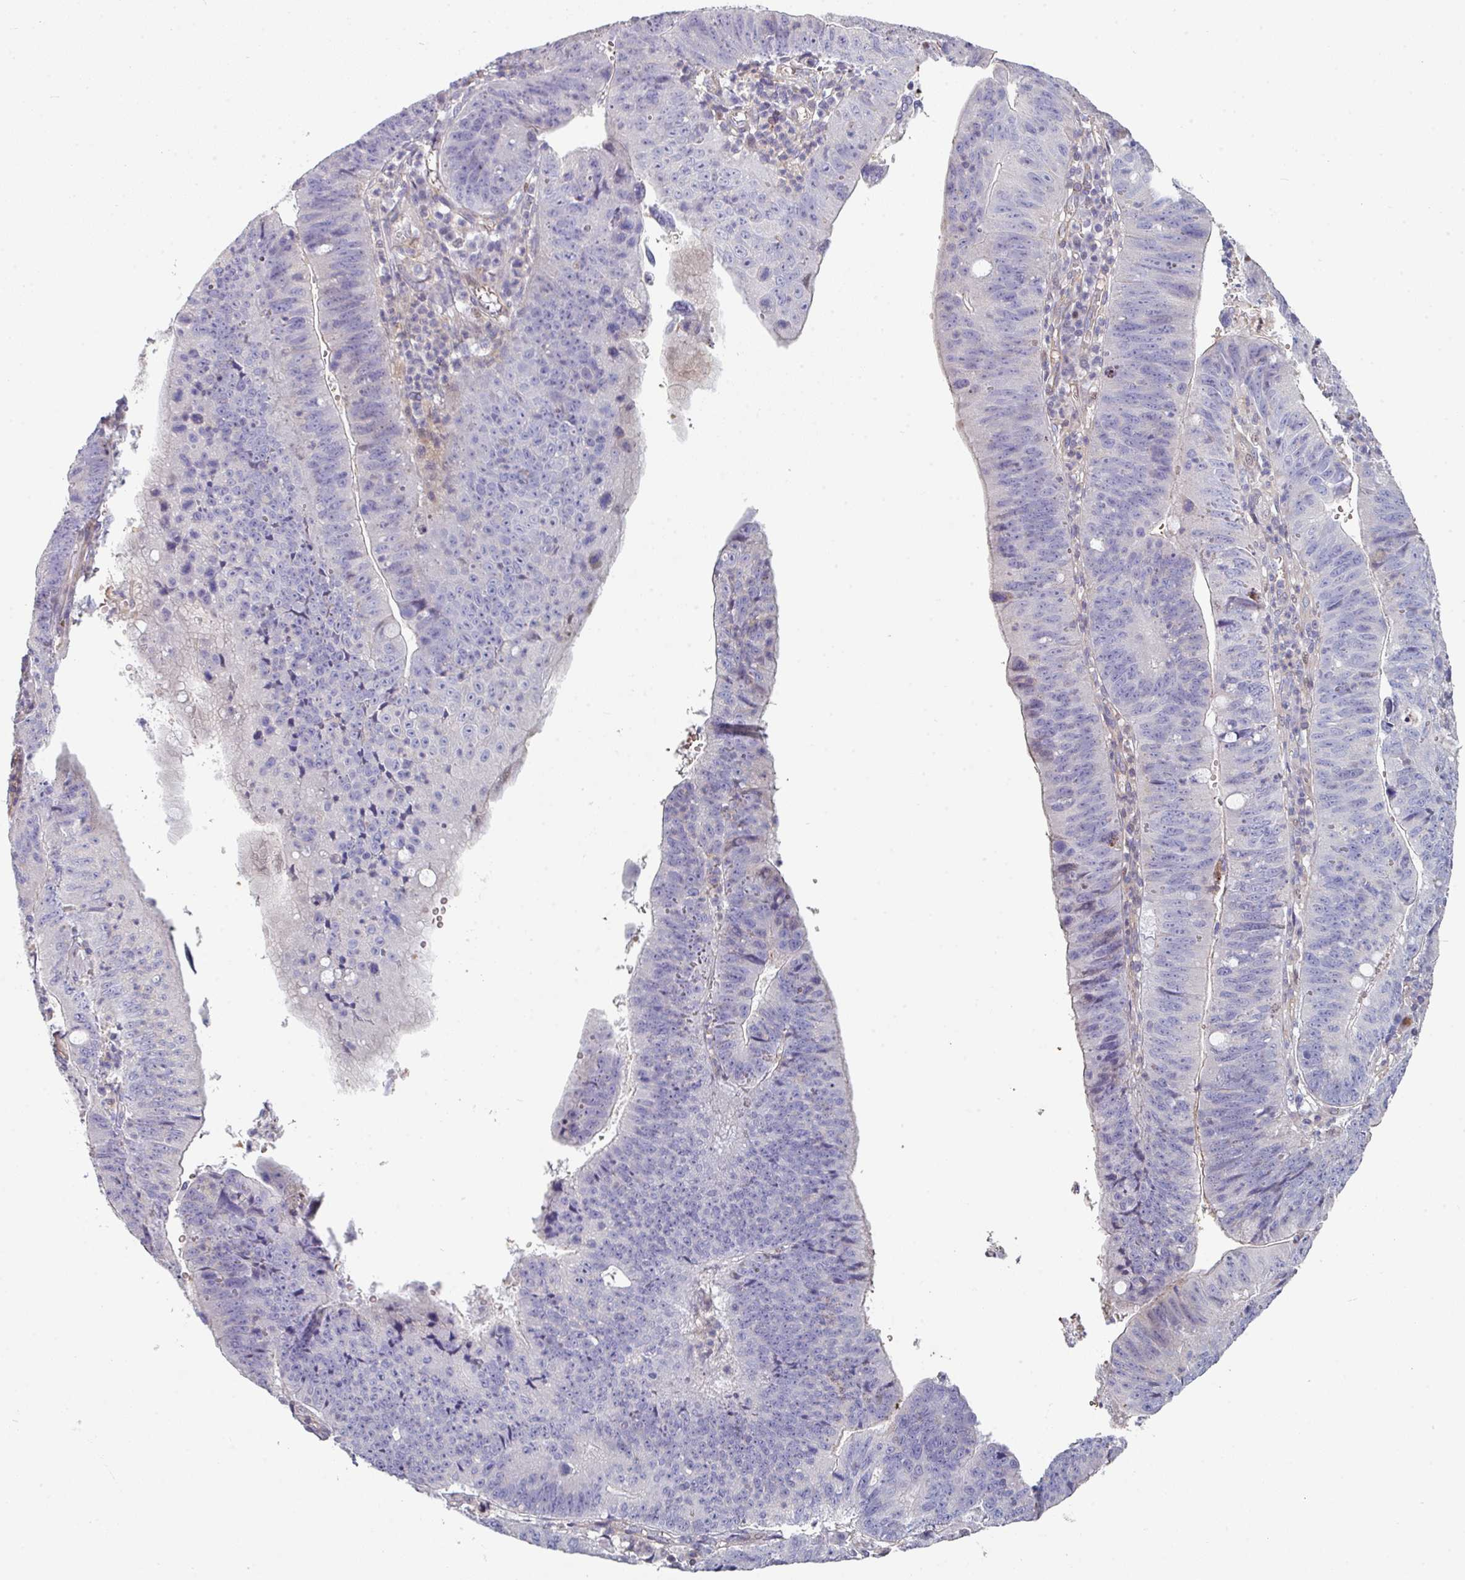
{"staining": {"intensity": "negative", "quantity": "none", "location": "none"}, "tissue": "stomach cancer", "cell_type": "Tumor cells", "image_type": "cancer", "snomed": [{"axis": "morphology", "description": "Adenocarcinoma, NOS"}, {"axis": "topography", "description": "Stomach"}], "caption": "Immunohistochemical staining of adenocarcinoma (stomach) shows no significant staining in tumor cells.", "gene": "ANO9", "patient": {"sex": "male", "age": 59}}